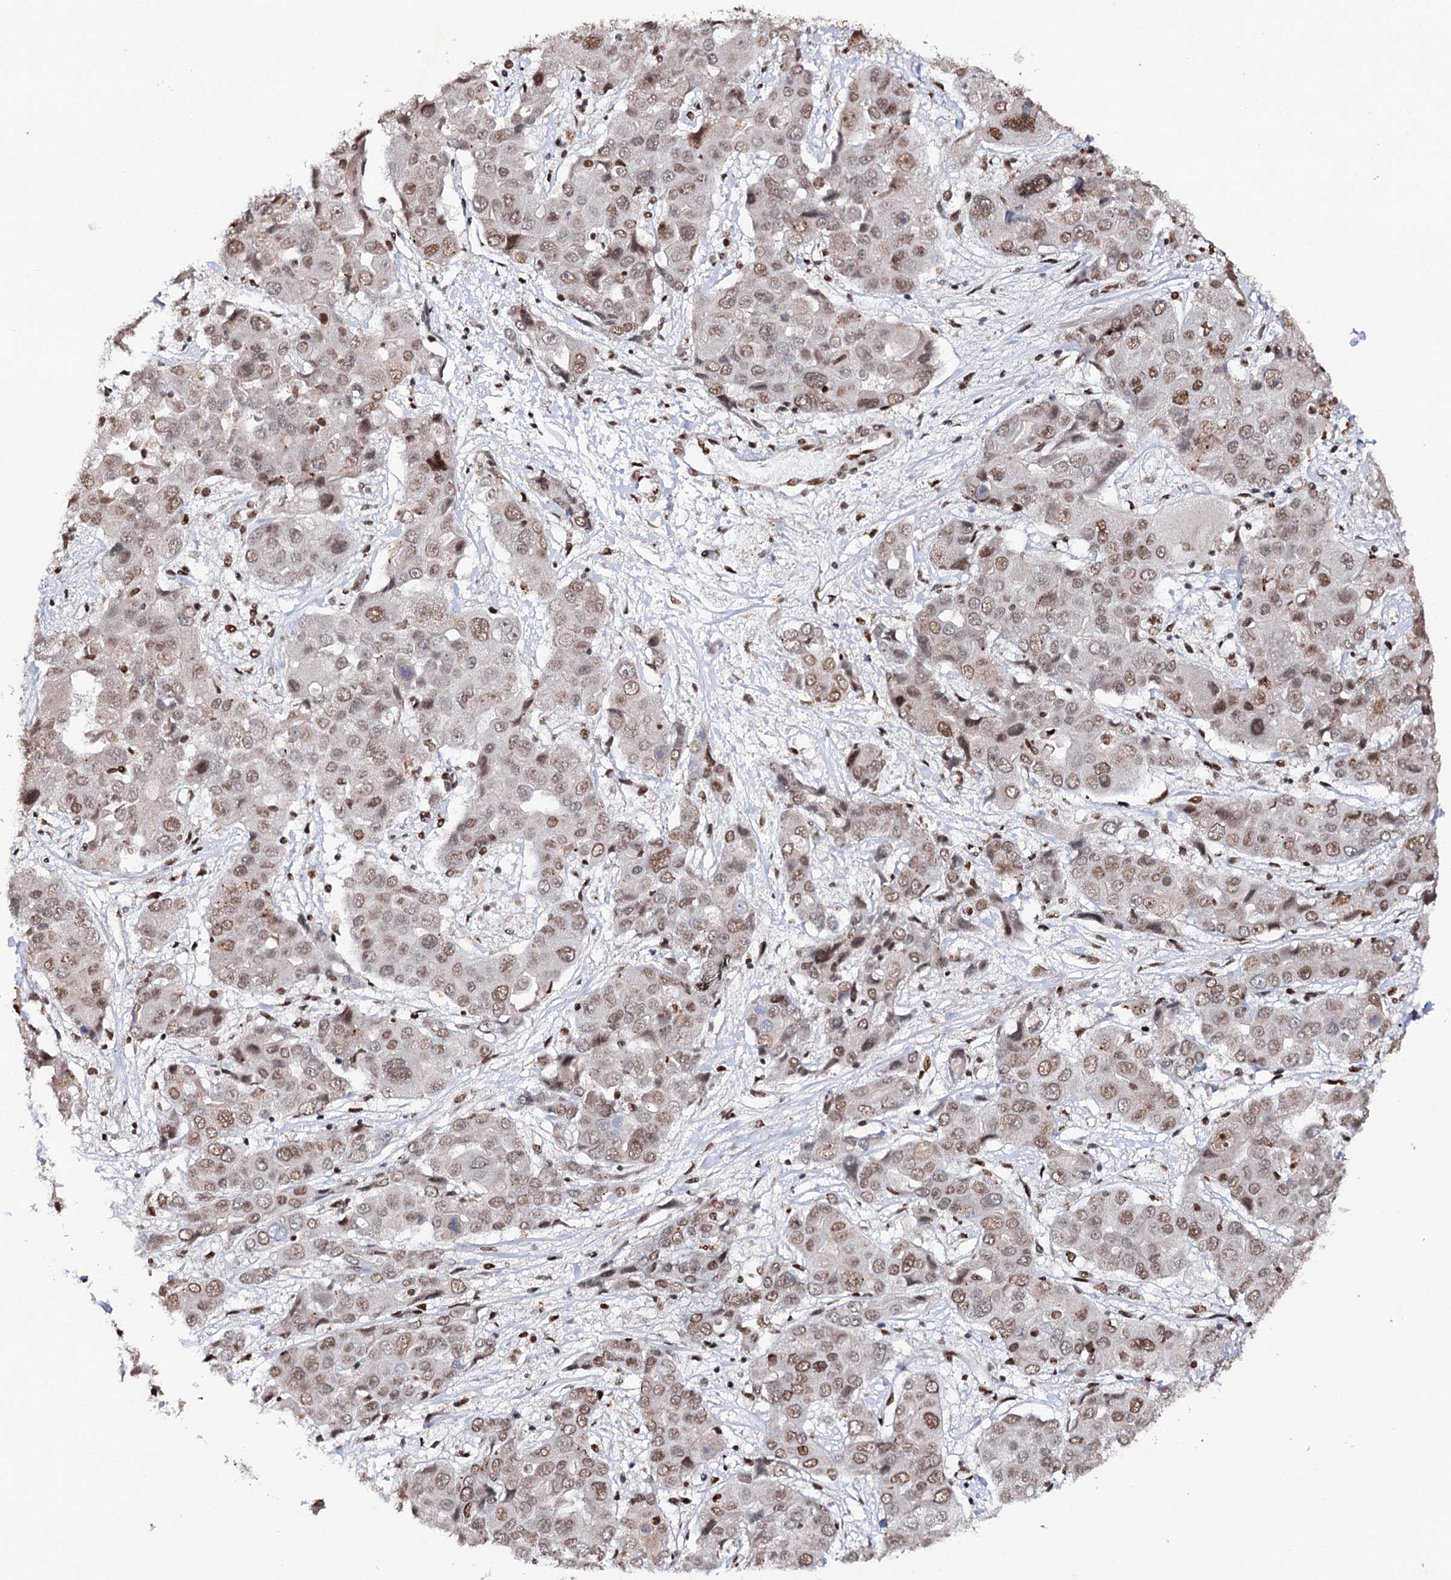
{"staining": {"intensity": "weak", "quantity": ">75%", "location": "nuclear"}, "tissue": "liver cancer", "cell_type": "Tumor cells", "image_type": "cancer", "snomed": [{"axis": "morphology", "description": "Cholangiocarcinoma"}, {"axis": "topography", "description": "Liver"}], "caption": "Immunohistochemical staining of liver cancer displays low levels of weak nuclear positivity in about >75% of tumor cells.", "gene": "MATR3", "patient": {"sex": "male", "age": 67}}